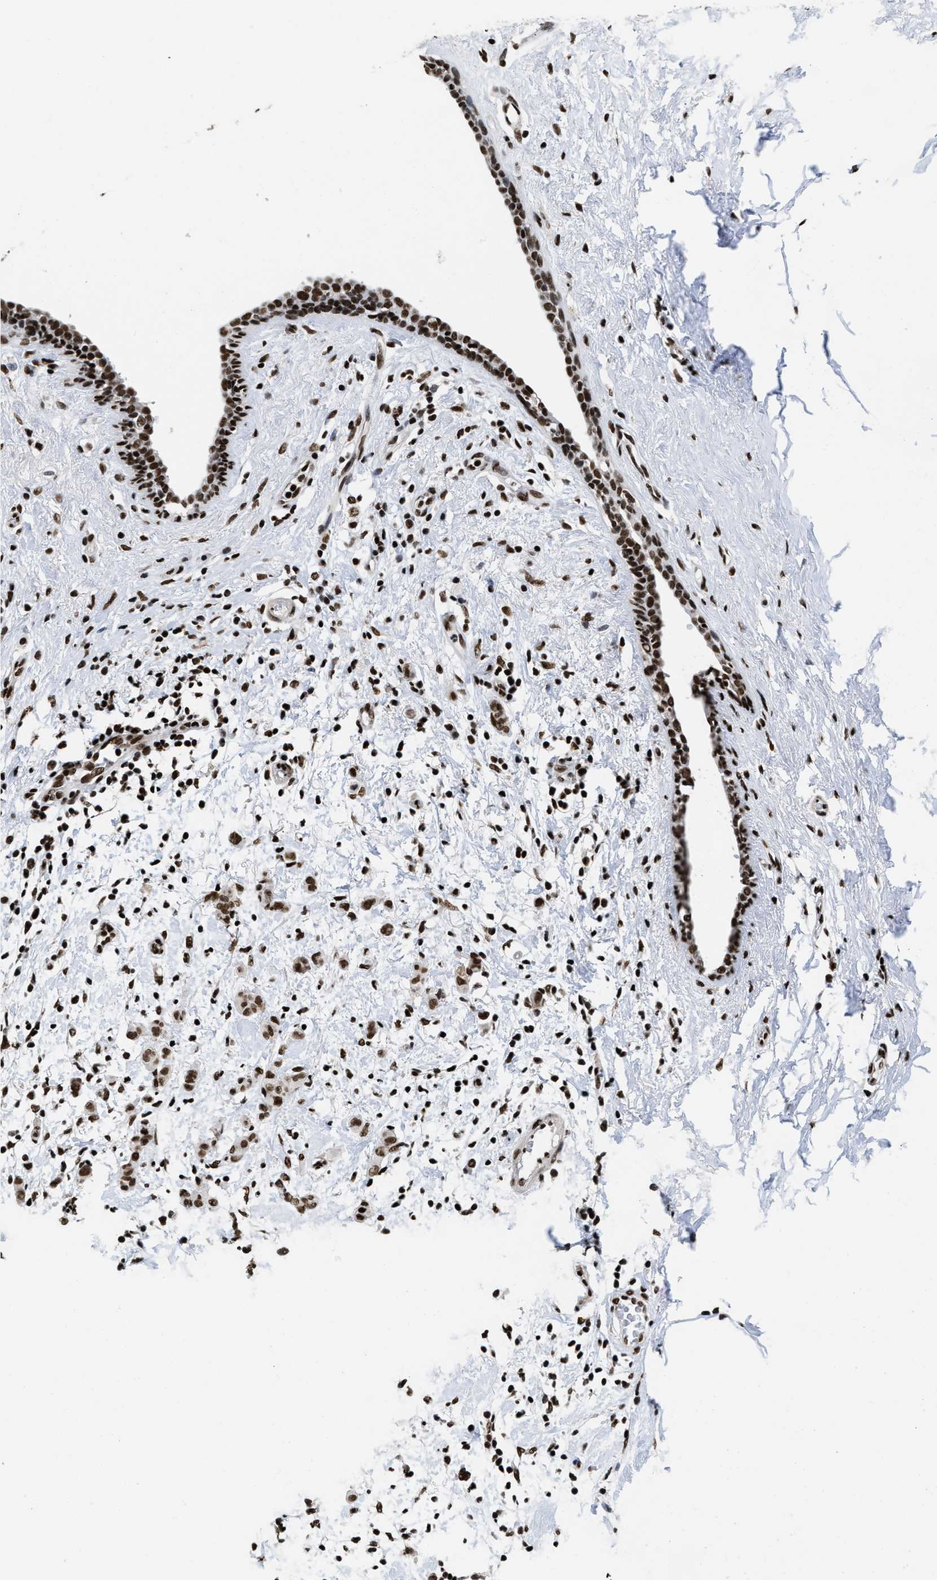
{"staining": {"intensity": "strong", "quantity": ">75%", "location": "nuclear"}, "tissue": "breast cancer", "cell_type": "Tumor cells", "image_type": "cancer", "snomed": [{"axis": "morphology", "description": "Normal tissue, NOS"}, {"axis": "morphology", "description": "Duct carcinoma"}, {"axis": "topography", "description": "Breast"}], "caption": "Breast cancer stained for a protein exhibits strong nuclear positivity in tumor cells.", "gene": "CREB1", "patient": {"sex": "female", "age": 40}}